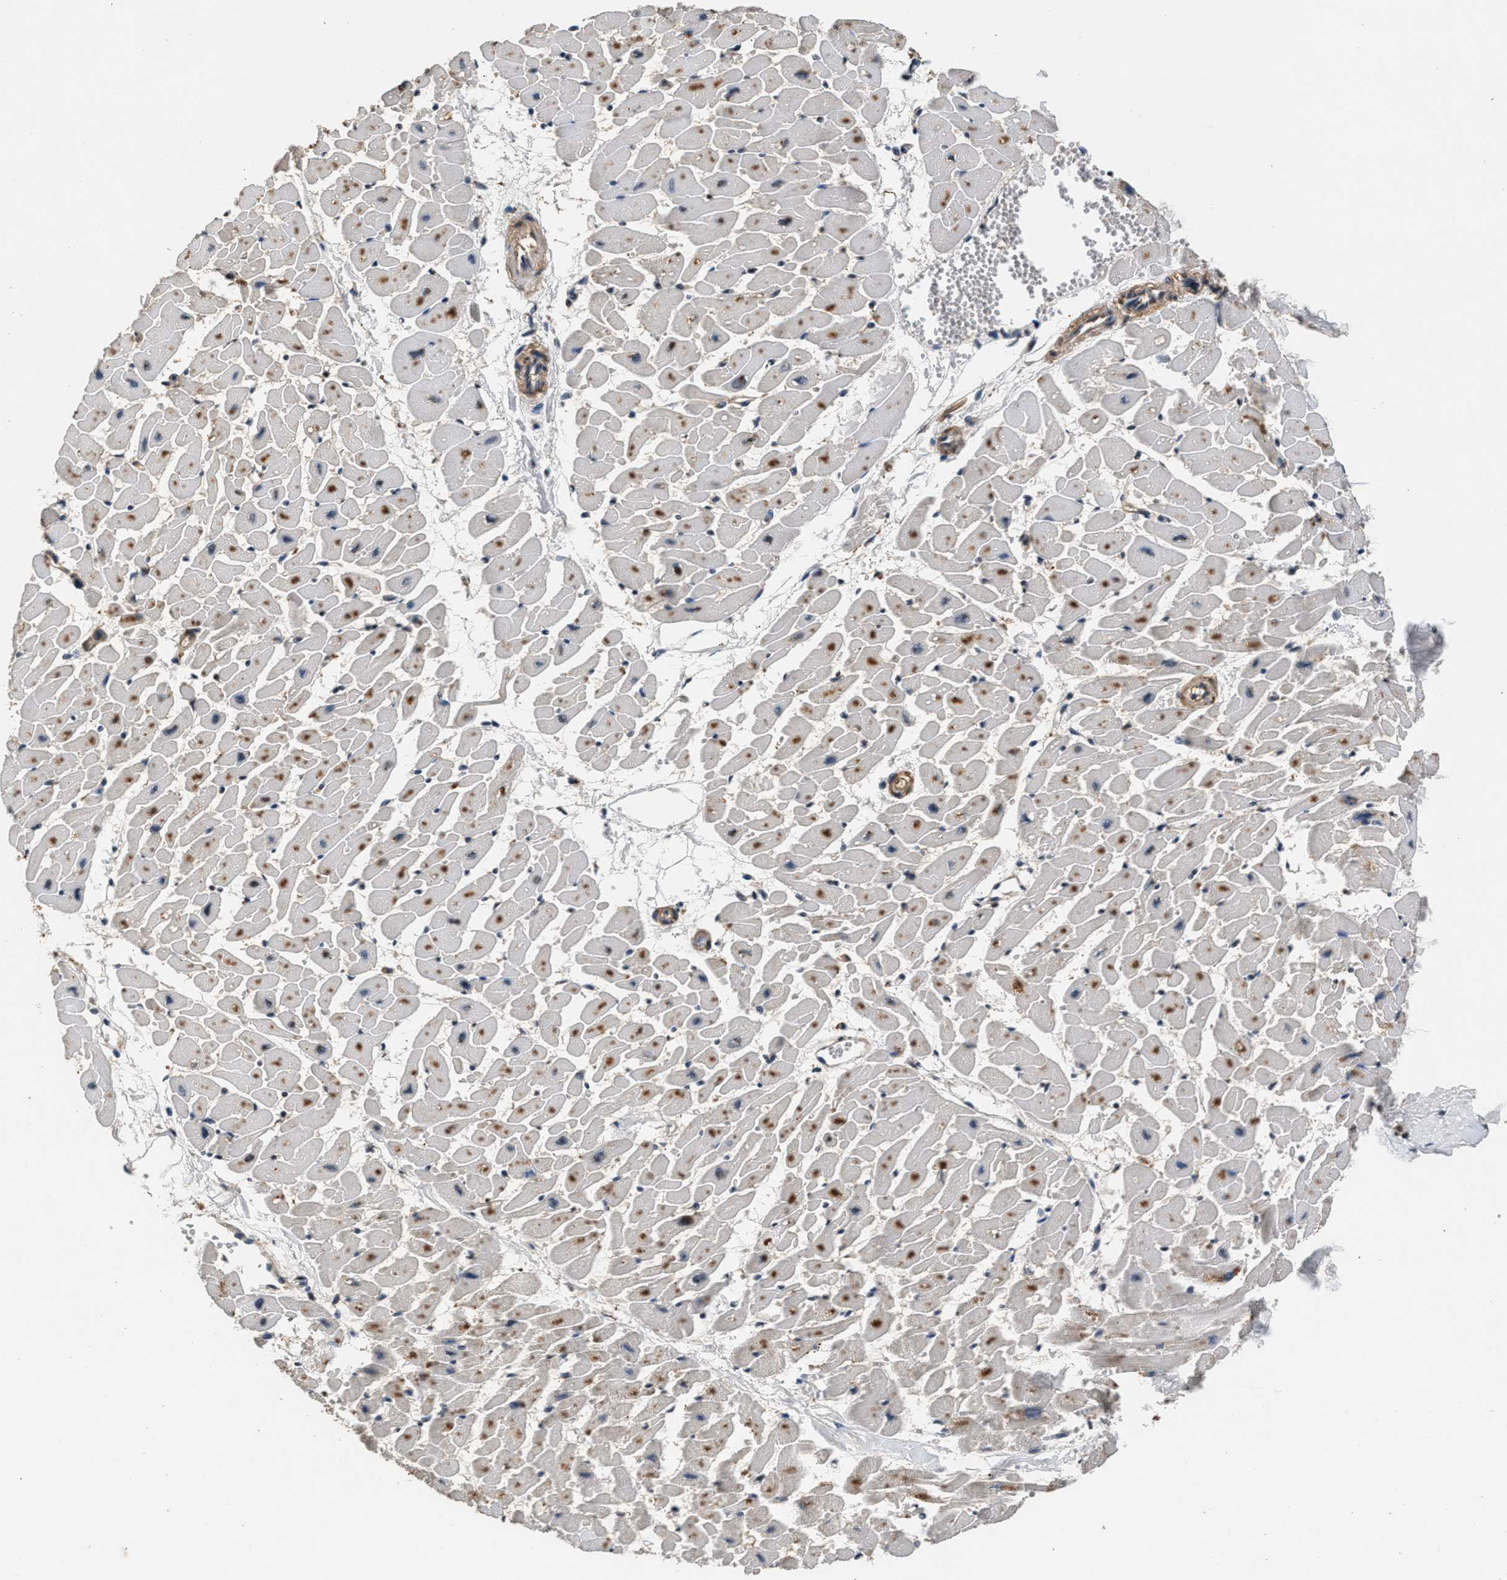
{"staining": {"intensity": "moderate", "quantity": ">75%", "location": "cytoplasmic/membranous"}, "tissue": "heart muscle", "cell_type": "Cardiomyocytes", "image_type": "normal", "snomed": [{"axis": "morphology", "description": "Normal tissue, NOS"}, {"axis": "topography", "description": "Heart"}], "caption": "Cardiomyocytes demonstrate moderate cytoplasmic/membranous positivity in approximately >75% of cells in benign heart muscle. The staining was performed using DAB to visualize the protein expression in brown, while the nuclei were stained in blue with hematoxylin (Magnification: 20x).", "gene": "RBM33", "patient": {"sex": "female", "age": 19}}